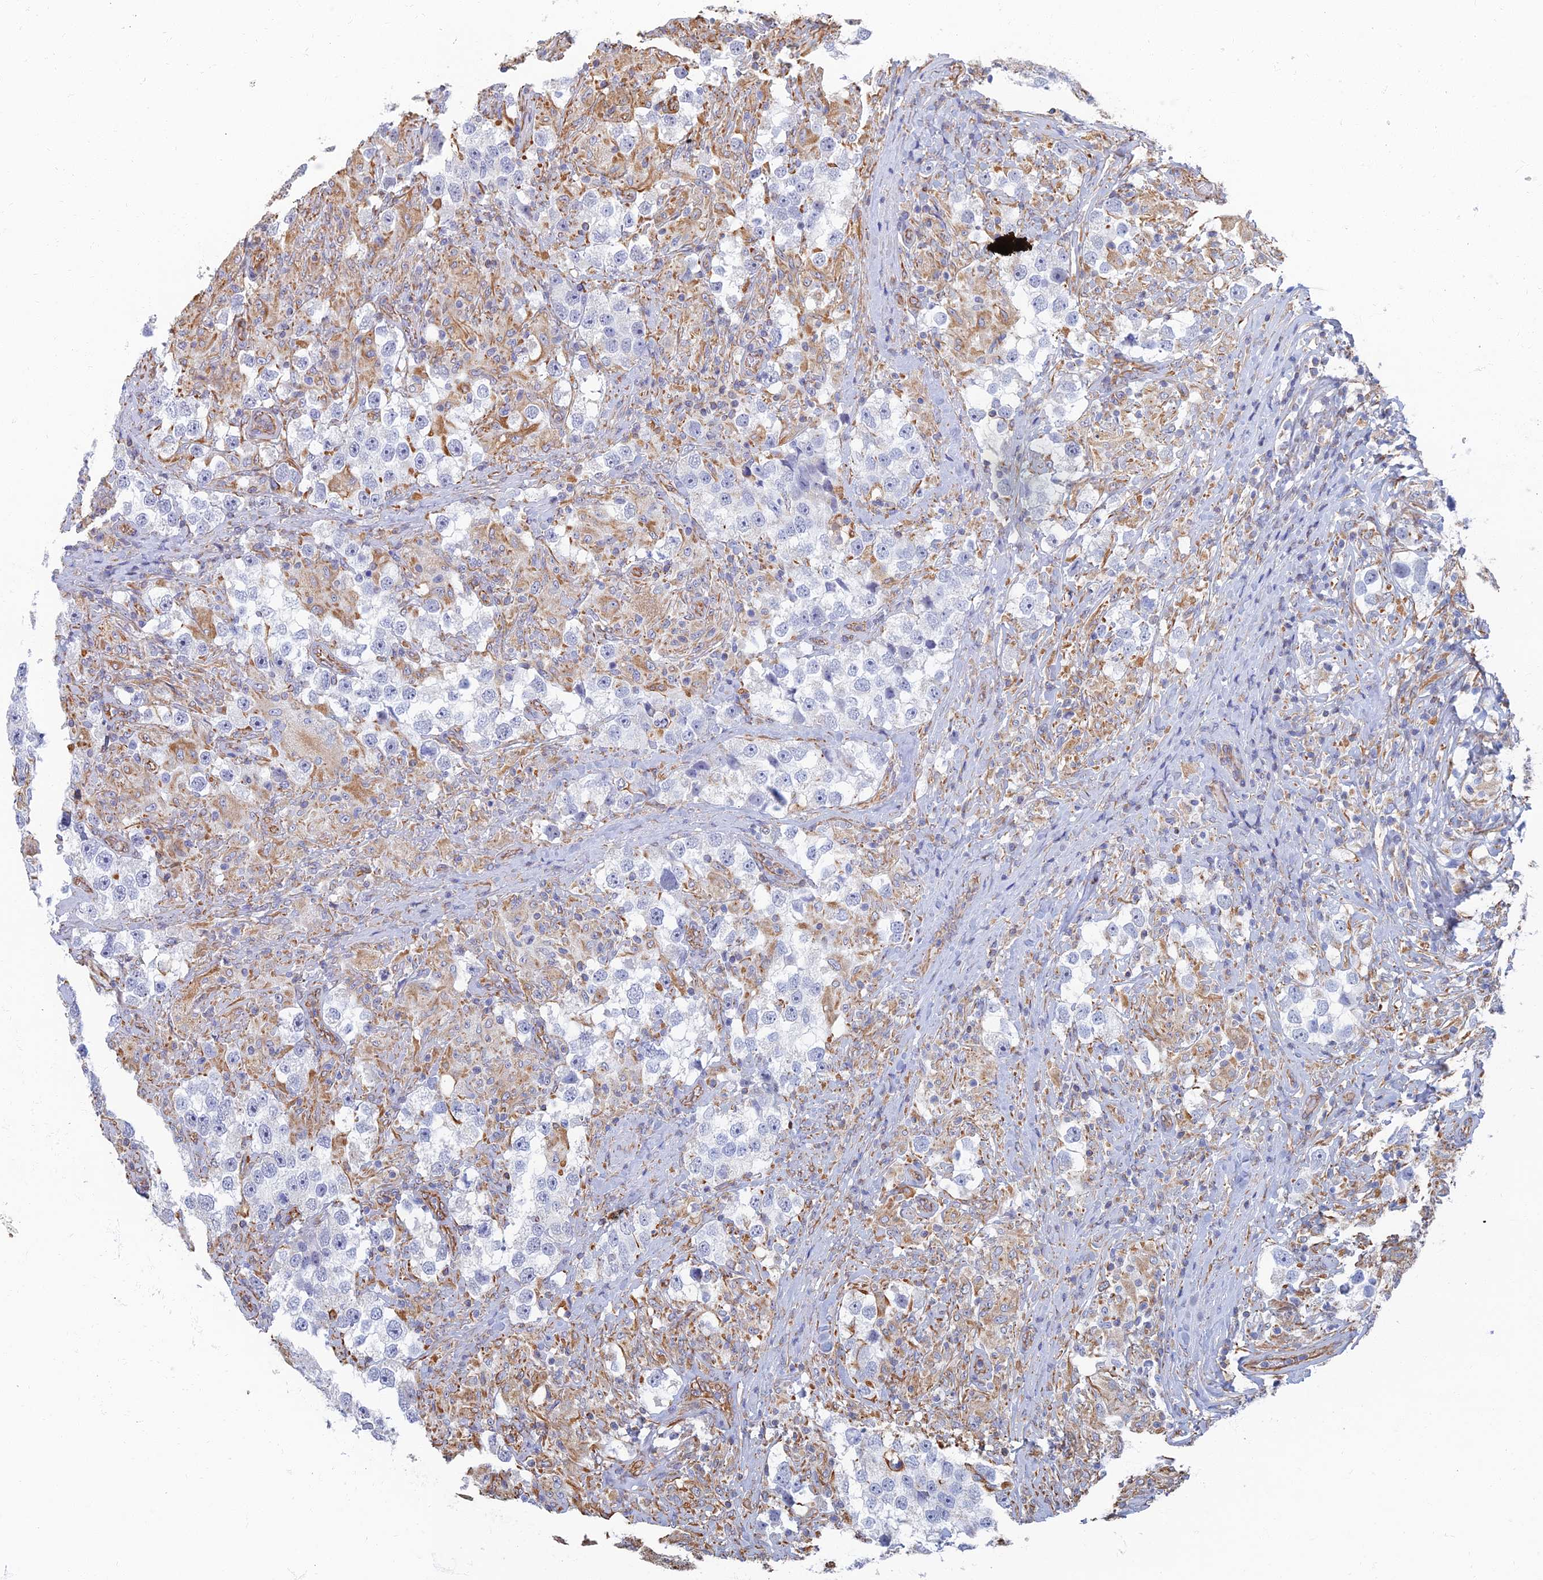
{"staining": {"intensity": "negative", "quantity": "none", "location": "none"}, "tissue": "testis cancer", "cell_type": "Tumor cells", "image_type": "cancer", "snomed": [{"axis": "morphology", "description": "Seminoma, NOS"}, {"axis": "topography", "description": "Testis"}], "caption": "Immunohistochemistry image of neoplastic tissue: human testis cancer (seminoma) stained with DAB (3,3'-diaminobenzidine) demonstrates no significant protein expression in tumor cells.", "gene": "RMC1", "patient": {"sex": "male", "age": 46}}